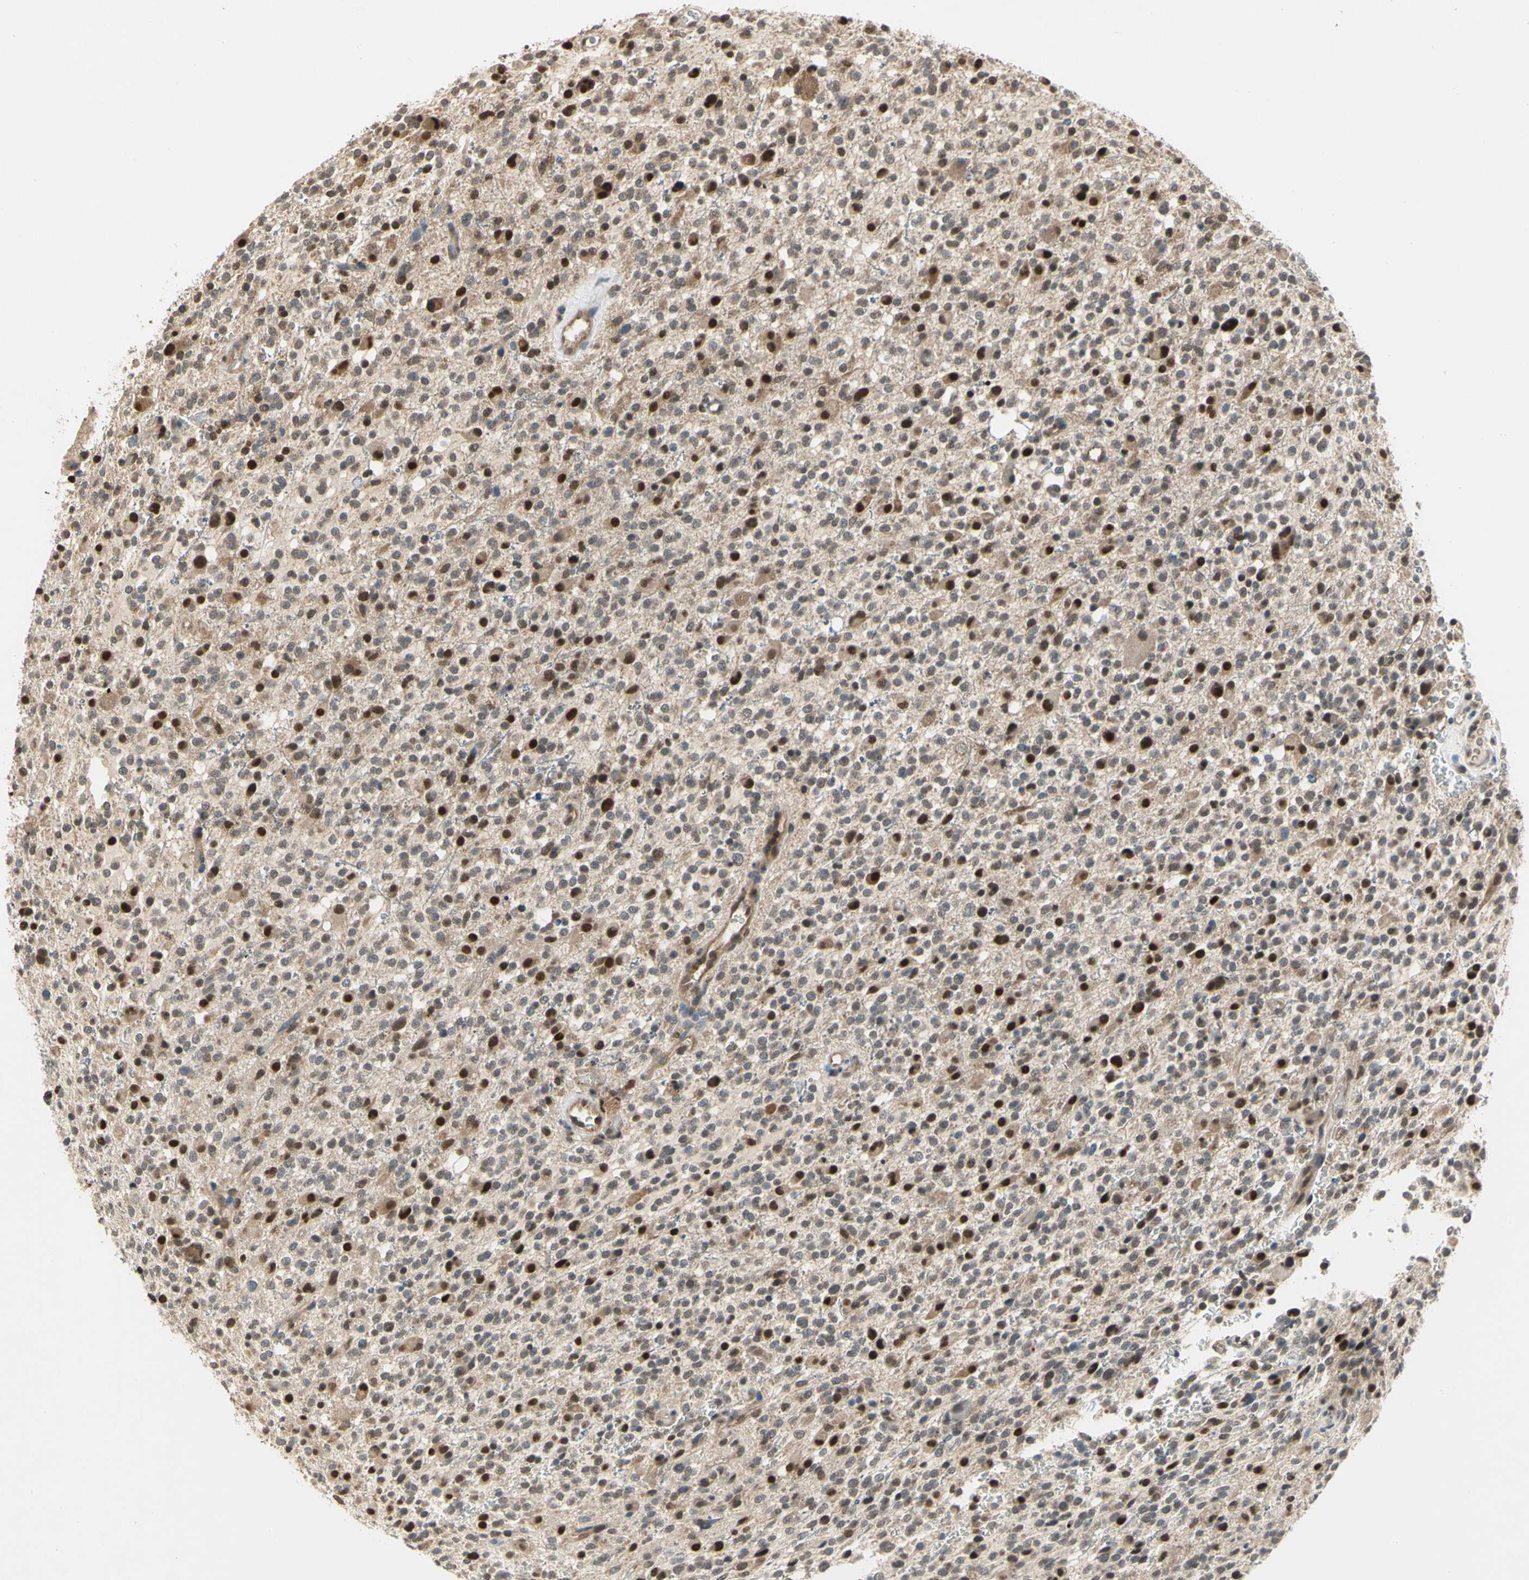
{"staining": {"intensity": "strong", "quantity": ">75%", "location": "nuclear"}, "tissue": "glioma", "cell_type": "Tumor cells", "image_type": "cancer", "snomed": [{"axis": "morphology", "description": "Glioma, malignant, High grade"}, {"axis": "topography", "description": "Brain"}], "caption": "Immunohistochemical staining of human glioma shows strong nuclear protein positivity in approximately >75% of tumor cells.", "gene": "GSR", "patient": {"sex": "male", "age": 48}}